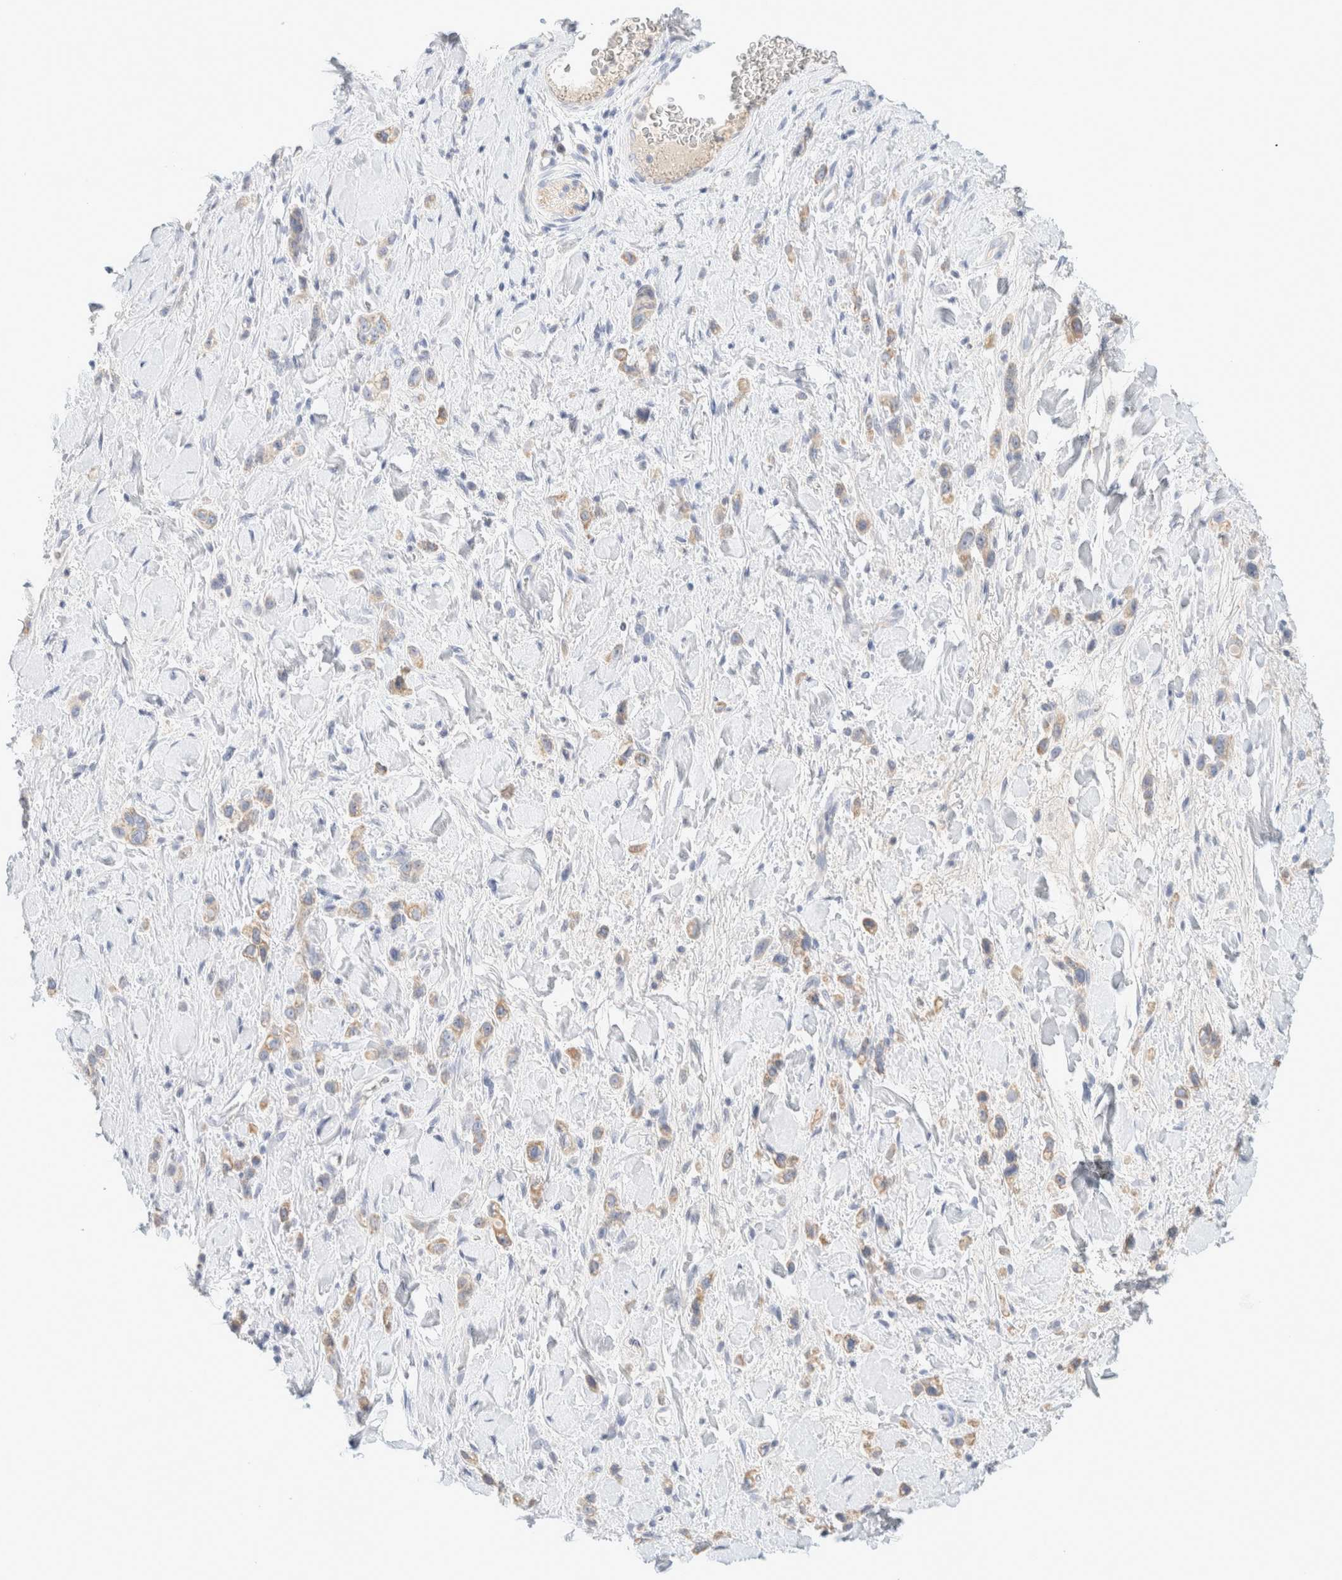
{"staining": {"intensity": "weak", "quantity": "25%-75%", "location": "cytoplasmic/membranous"}, "tissue": "stomach cancer", "cell_type": "Tumor cells", "image_type": "cancer", "snomed": [{"axis": "morphology", "description": "Adenocarcinoma, NOS"}, {"axis": "topography", "description": "Stomach"}], "caption": "This image displays adenocarcinoma (stomach) stained with immunohistochemistry (IHC) to label a protein in brown. The cytoplasmic/membranous of tumor cells show weak positivity for the protein. Nuclei are counter-stained blue.", "gene": "HEXD", "patient": {"sex": "female", "age": 65}}